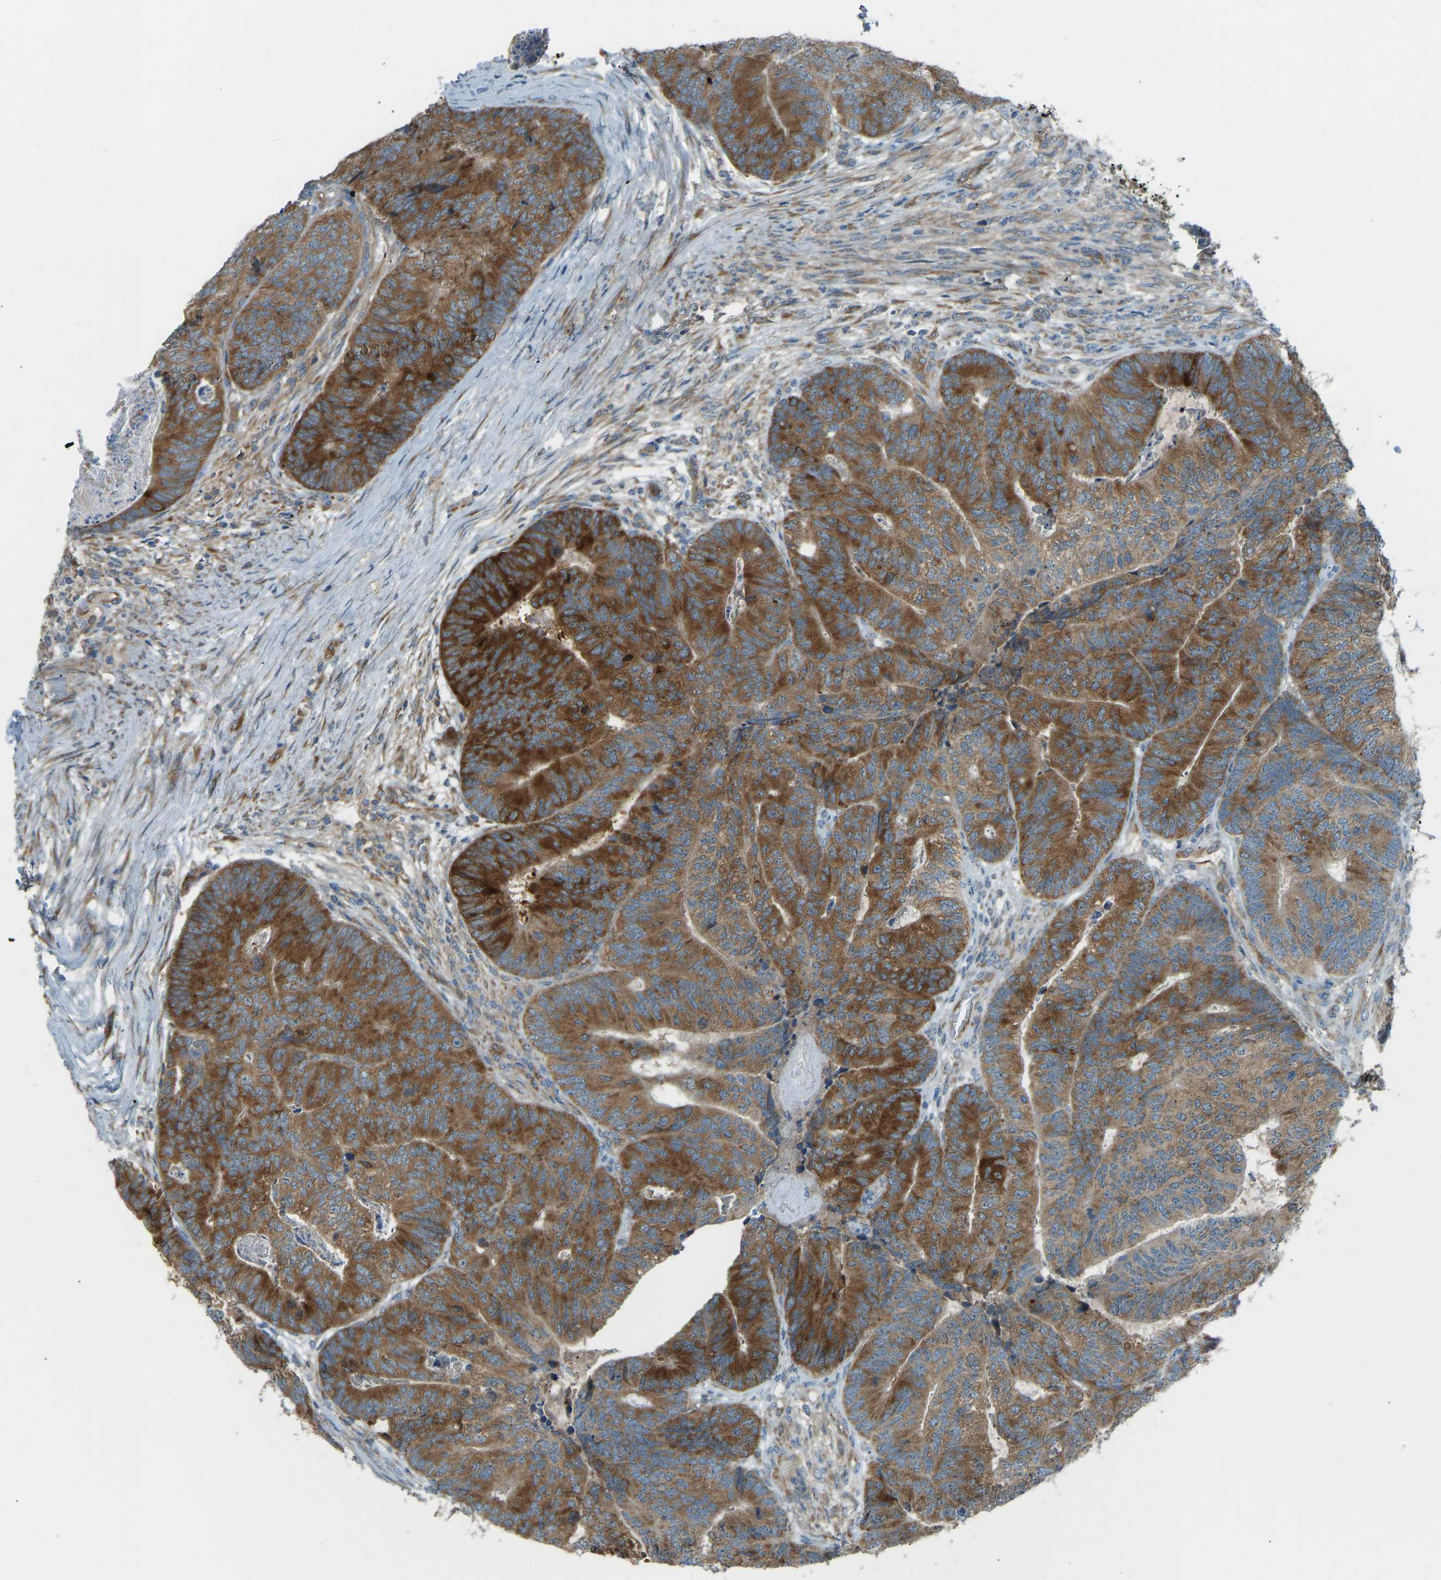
{"staining": {"intensity": "strong", "quantity": ">75%", "location": "cytoplasmic/membranous"}, "tissue": "colorectal cancer", "cell_type": "Tumor cells", "image_type": "cancer", "snomed": [{"axis": "morphology", "description": "Adenocarcinoma, NOS"}, {"axis": "topography", "description": "Colon"}], "caption": "Immunohistochemical staining of colorectal cancer shows high levels of strong cytoplasmic/membranous protein staining in approximately >75% of tumor cells. (brown staining indicates protein expression, while blue staining denotes nuclei).", "gene": "STAU2", "patient": {"sex": "female", "age": 67}}